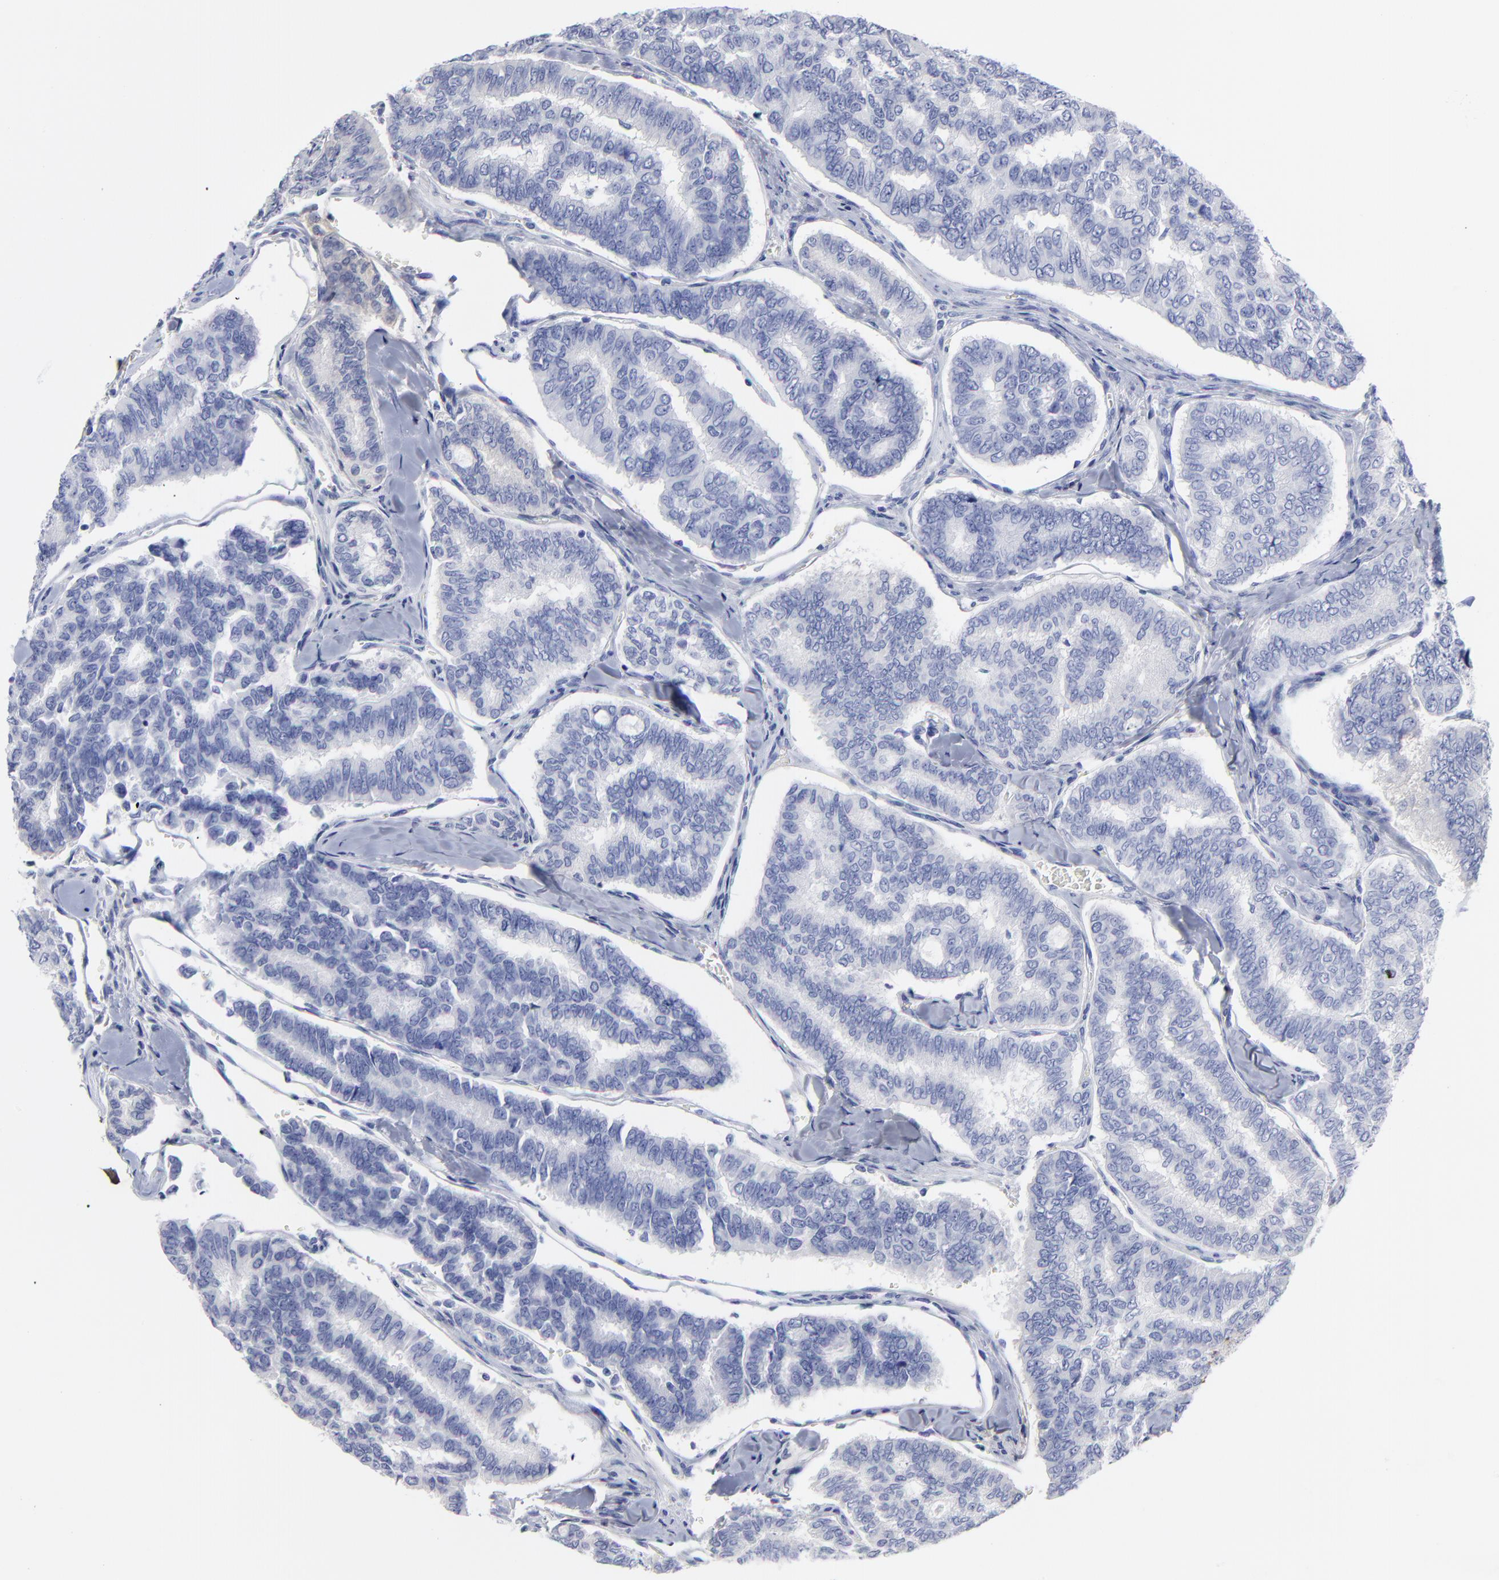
{"staining": {"intensity": "negative", "quantity": "none", "location": "none"}, "tissue": "thyroid cancer", "cell_type": "Tumor cells", "image_type": "cancer", "snomed": [{"axis": "morphology", "description": "Papillary adenocarcinoma, NOS"}, {"axis": "topography", "description": "Thyroid gland"}], "caption": "Tumor cells show no significant positivity in papillary adenocarcinoma (thyroid).", "gene": "DCN", "patient": {"sex": "female", "age": 35}}